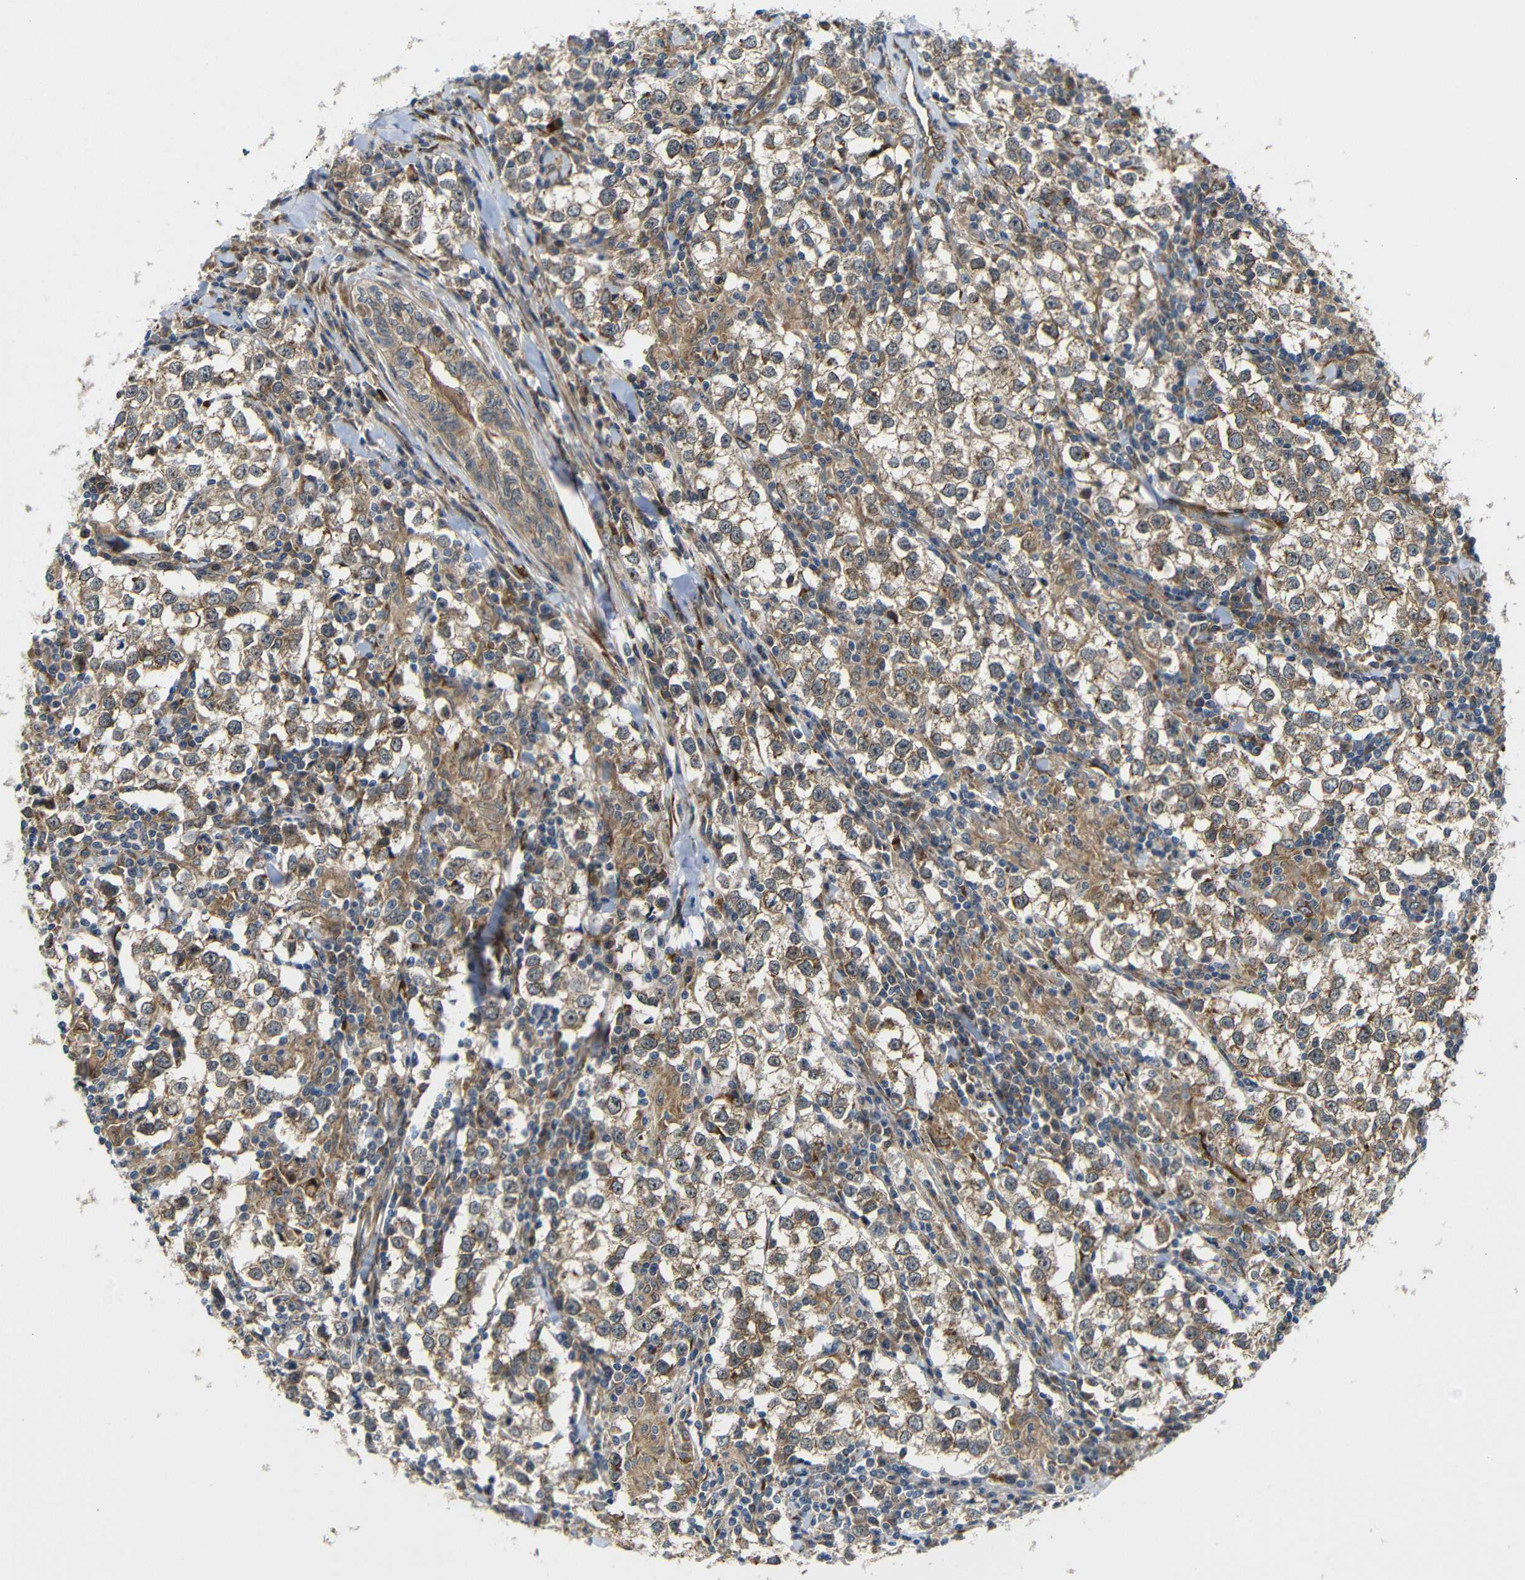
{"staining": {"intensity": "moderate", "quantity": ">75%", "location": "cytoplasmic/membranous"}, "tissue": "testis cancer", "cell_type": "Tumor cells", "image_type": "cancer", "snomed": [{"axis": "morphology", "description": "Seminoma, NOS"}, {"axis": "morphology", "description": "Carcinoma, Embryonal, NOS"}, {"axis": "topography", "description": "Testis"}], "caption": "Testis cancer (embryonal carcinoma) stained with a protein marker demonstrates moderate staining in tumor cells.", "gene": "P3H2", "patient": {"sex": "male", "age": 36}}